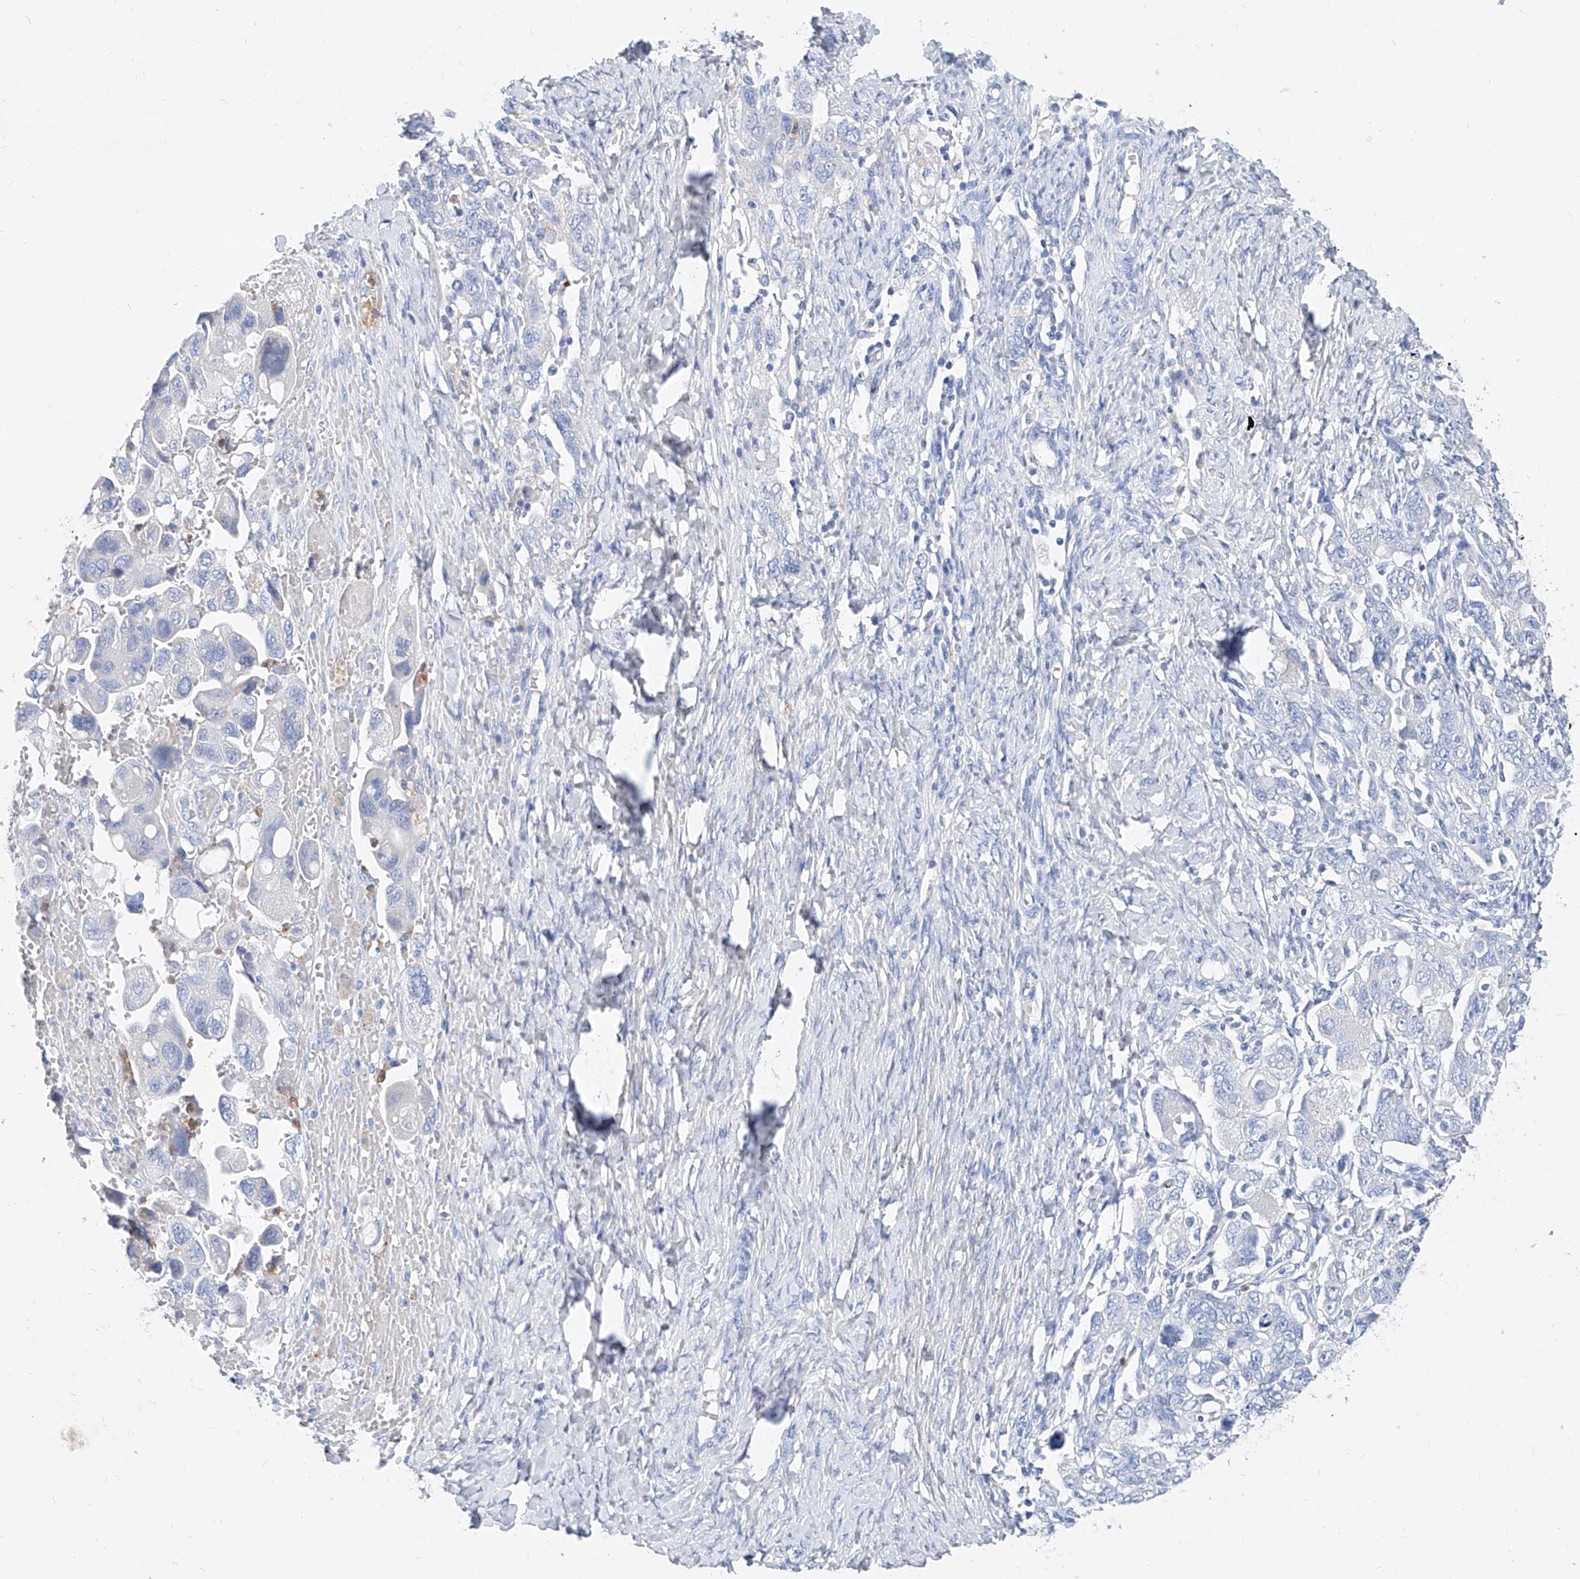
{"staining": {"intensity": "negative", "quantity": "none", "location": "none"}, "tissue": "ovarian cancer", "cell_type": "Tumor cells", "image_type": "cancer", "snomed": [{"axis": "morphology", "description": "Carcinoma, NOS"}, {"axis": "morphology", "description": "Cystadenocarcinoma, serous, NOS"}, {"axis": "topography", "description": "Ovary"}], "caption": "Human serous cystadenocarcinoma (ovarian) stained for a protein using immunohistochemistry (IHC) displays no staining in tumor cells.", "gene": "SLC25A29", "patient": {"sex": "female", "age": 69}}